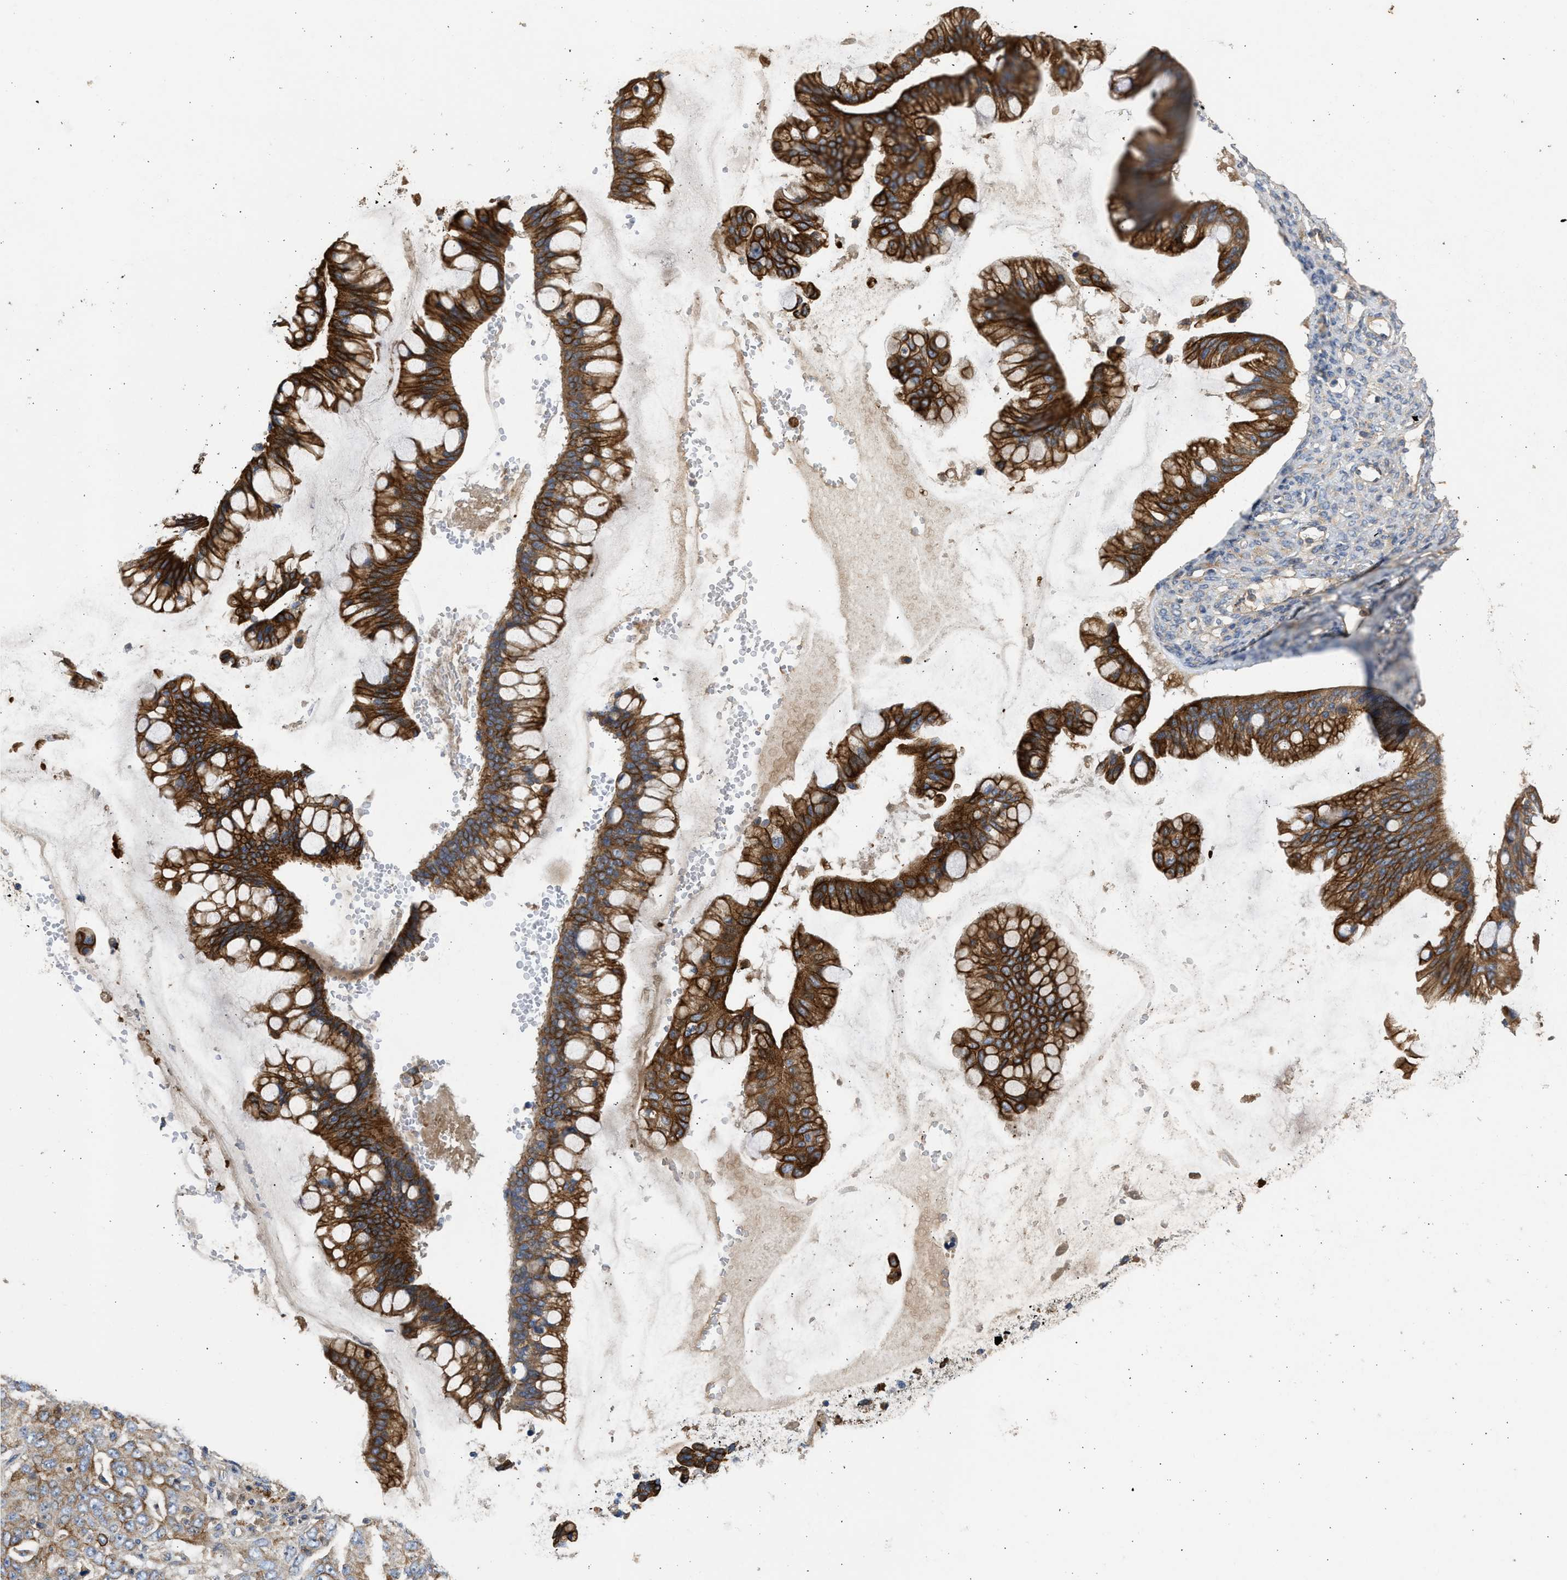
{"staining": {"intensity": "strong", "quantity": ">75%", "location": "cytoplasmic/membranous"}, "tissue": "ovarian cancer", "cell_type": "Tumor cells", "image_type": "cancer", "snomed": [{"axis": "morphology", "description": "Cystadenocarcinoma, mucinous, NOS"}, {"axis": "topography", "description": "Ovary"}], "caption": "Immunohistochemical staining of ovarian cancer (mucinous cystadenocarcinoma) displays strong cytoplasmic/membranous protein positivity in approximately >75% of tumor cells.", "gene": "CSRNP2", "patient": {"sex": "female", "age": 73}}